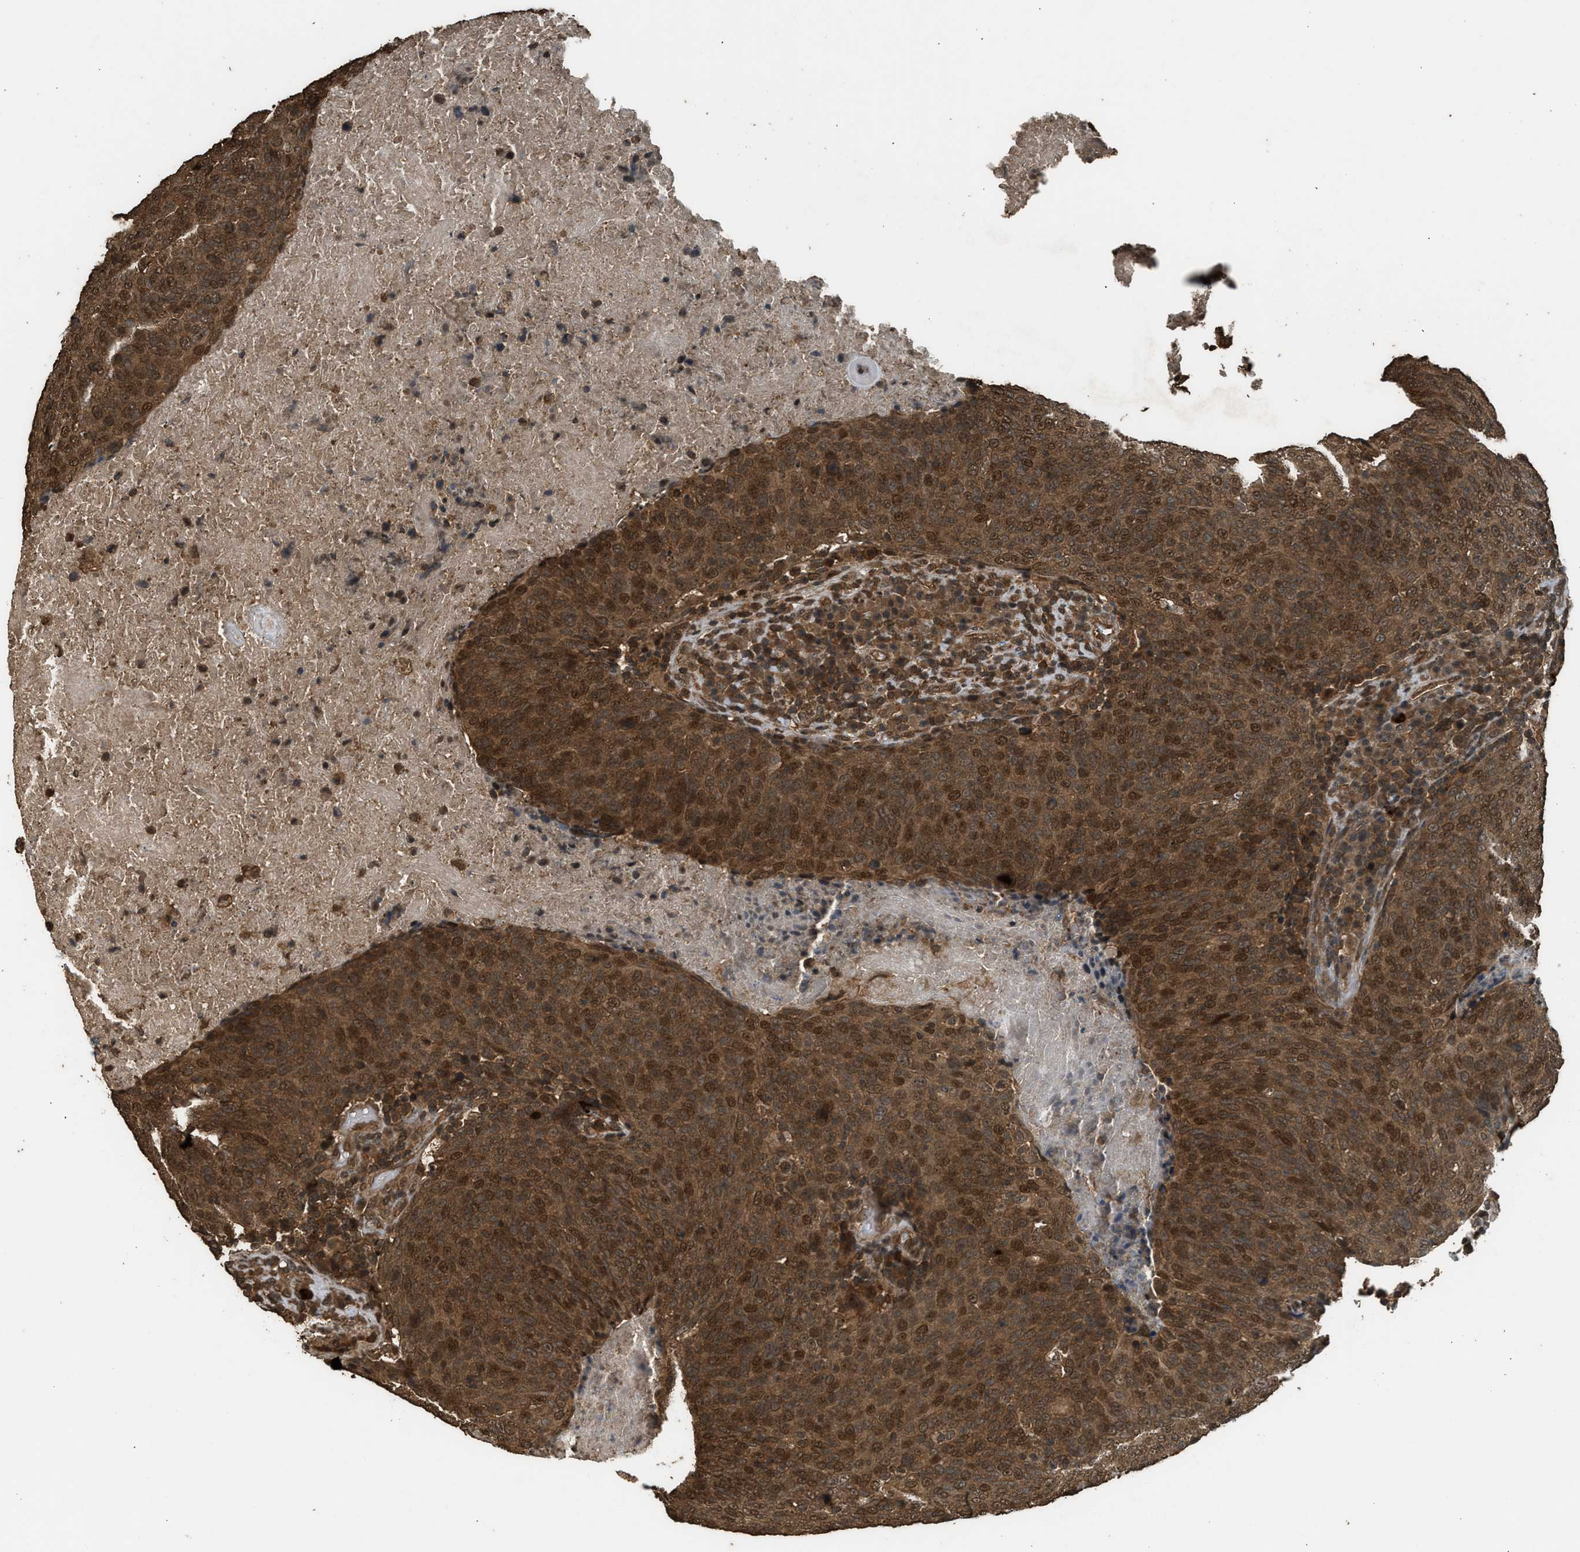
{"staining": {"intensity": "strong", "quantity": ">75%", "location": "cytoplasmic/membranous,nuclear"}, "tissue": "head and neck cancer", "cell_type": "Tumor cells", "image_type": "cancer", "snomed": [{"axis": "morphology", "description": "Squamous cell carcinoma, NOS"}, {"axis": "morphology", "description": "Squamous cell carcinoma, metastatic, NOS"}, {"axis": "topography", "description": "Lymph node"}, {"axis": "topography", "description": "Head-Neck"}], "caption": "Head and neck cancer tissue reveals strong cytoplasmic/membranous and nuclear positivity in about >75% of tumor cells, visualized by immunohistochemistry.", "gene": "MYBL2", "patient": {"sex": "male", "age": 62}}